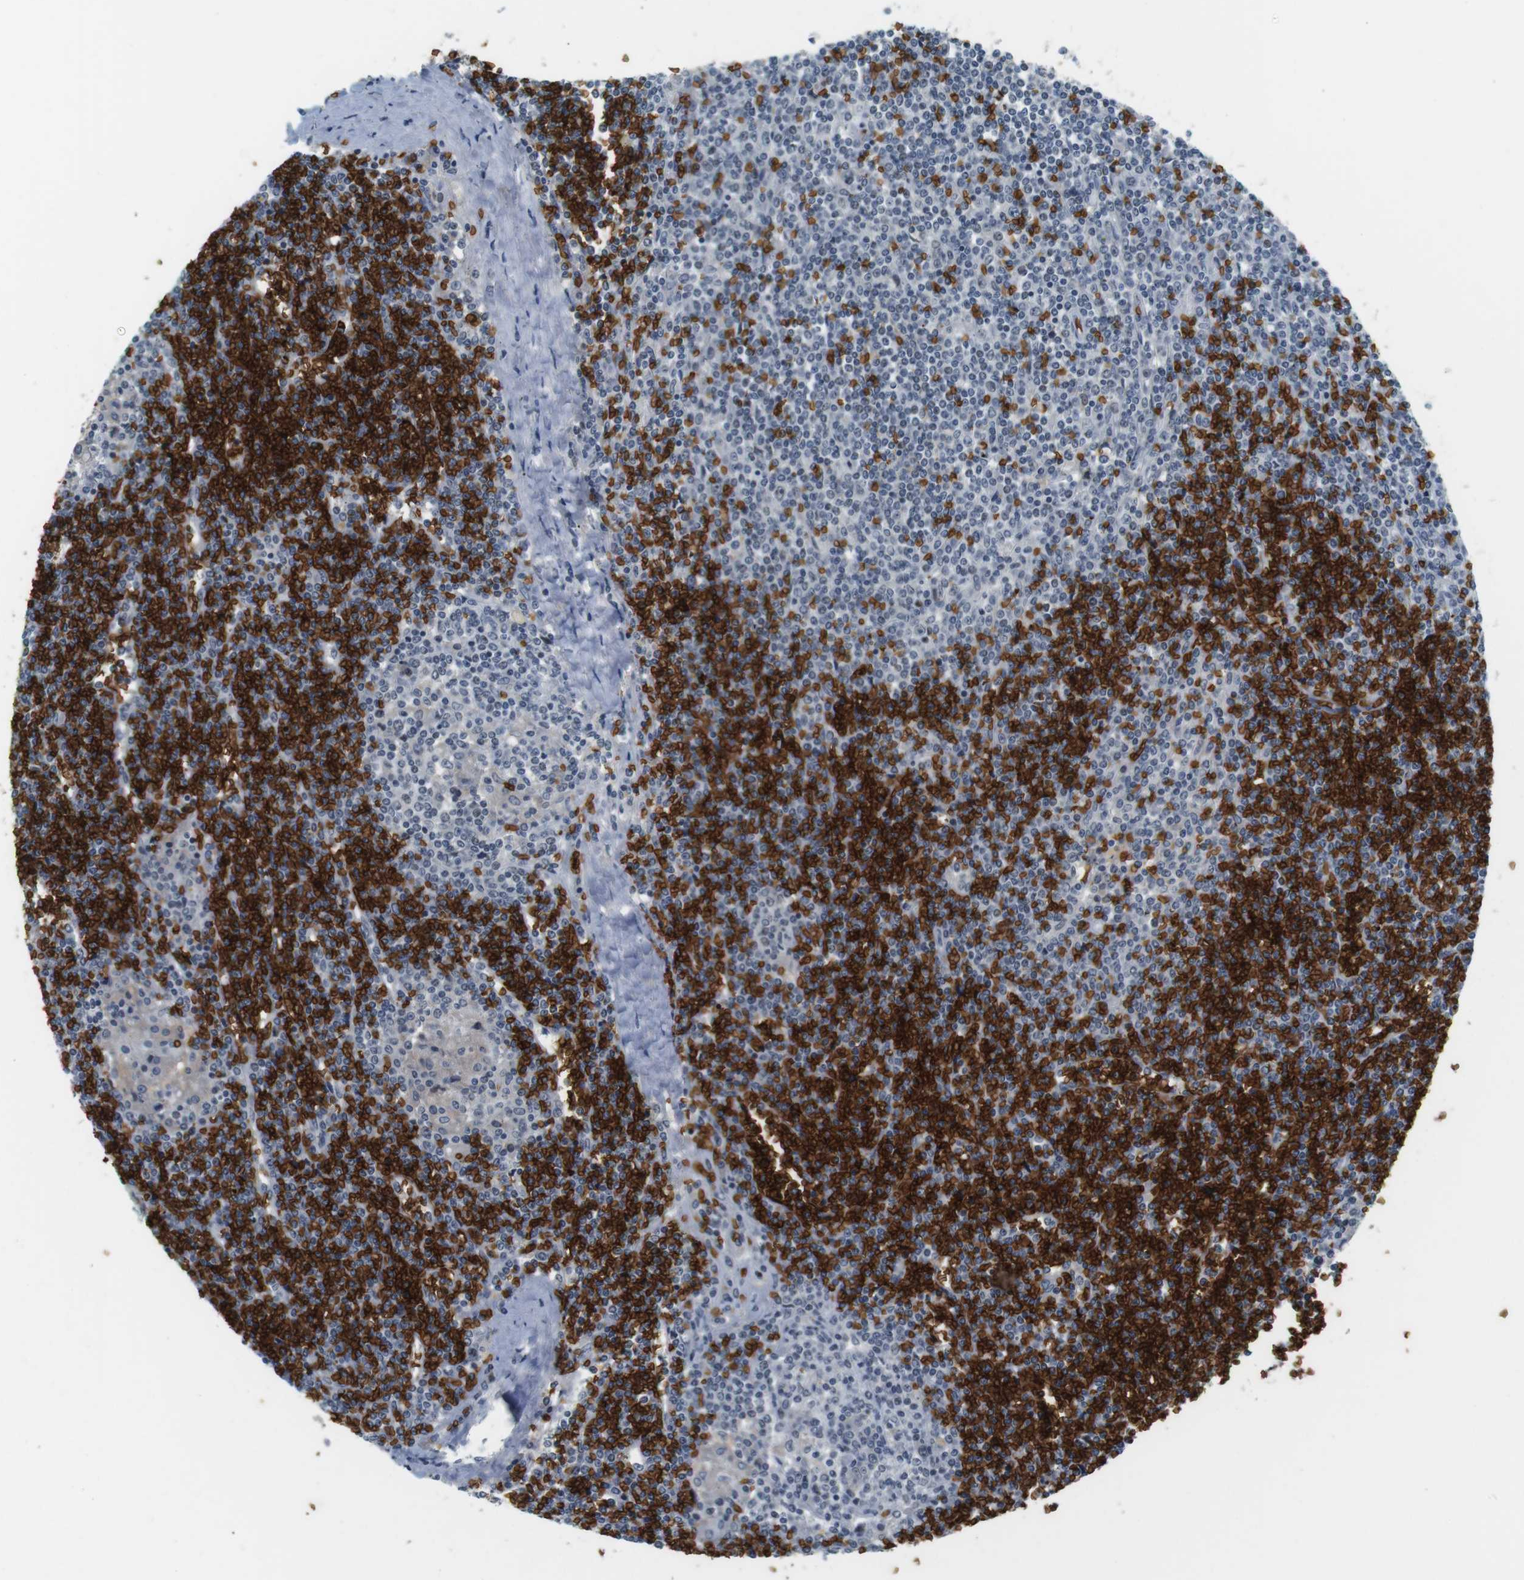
{"staining": {"intensity": "negative", "quantity": "none", "location": "none"}, "tissue": "lymphoma", "cell_type": "Tumor cells", "image_type": "cancer", "snomed": [{"axis": "morphology", "description": "Malignant lymphoma, non-Hodgkin's type, Low grade"}, {"axis": "topography", "description": "Spleen"}], "caption": "Immunohistochemistry (IHC) histopathology image of human malignant lymphoma, non-Hodgkin's type (low-grade) stained for a protein (brown), which displays no positivity in tumor cells. (Brightfield microscopy of DAB immunohistochemistry (IHC) at high magnification).", "gene": "SLC4A1", "patient": {"sex": "female", "age": 19}}